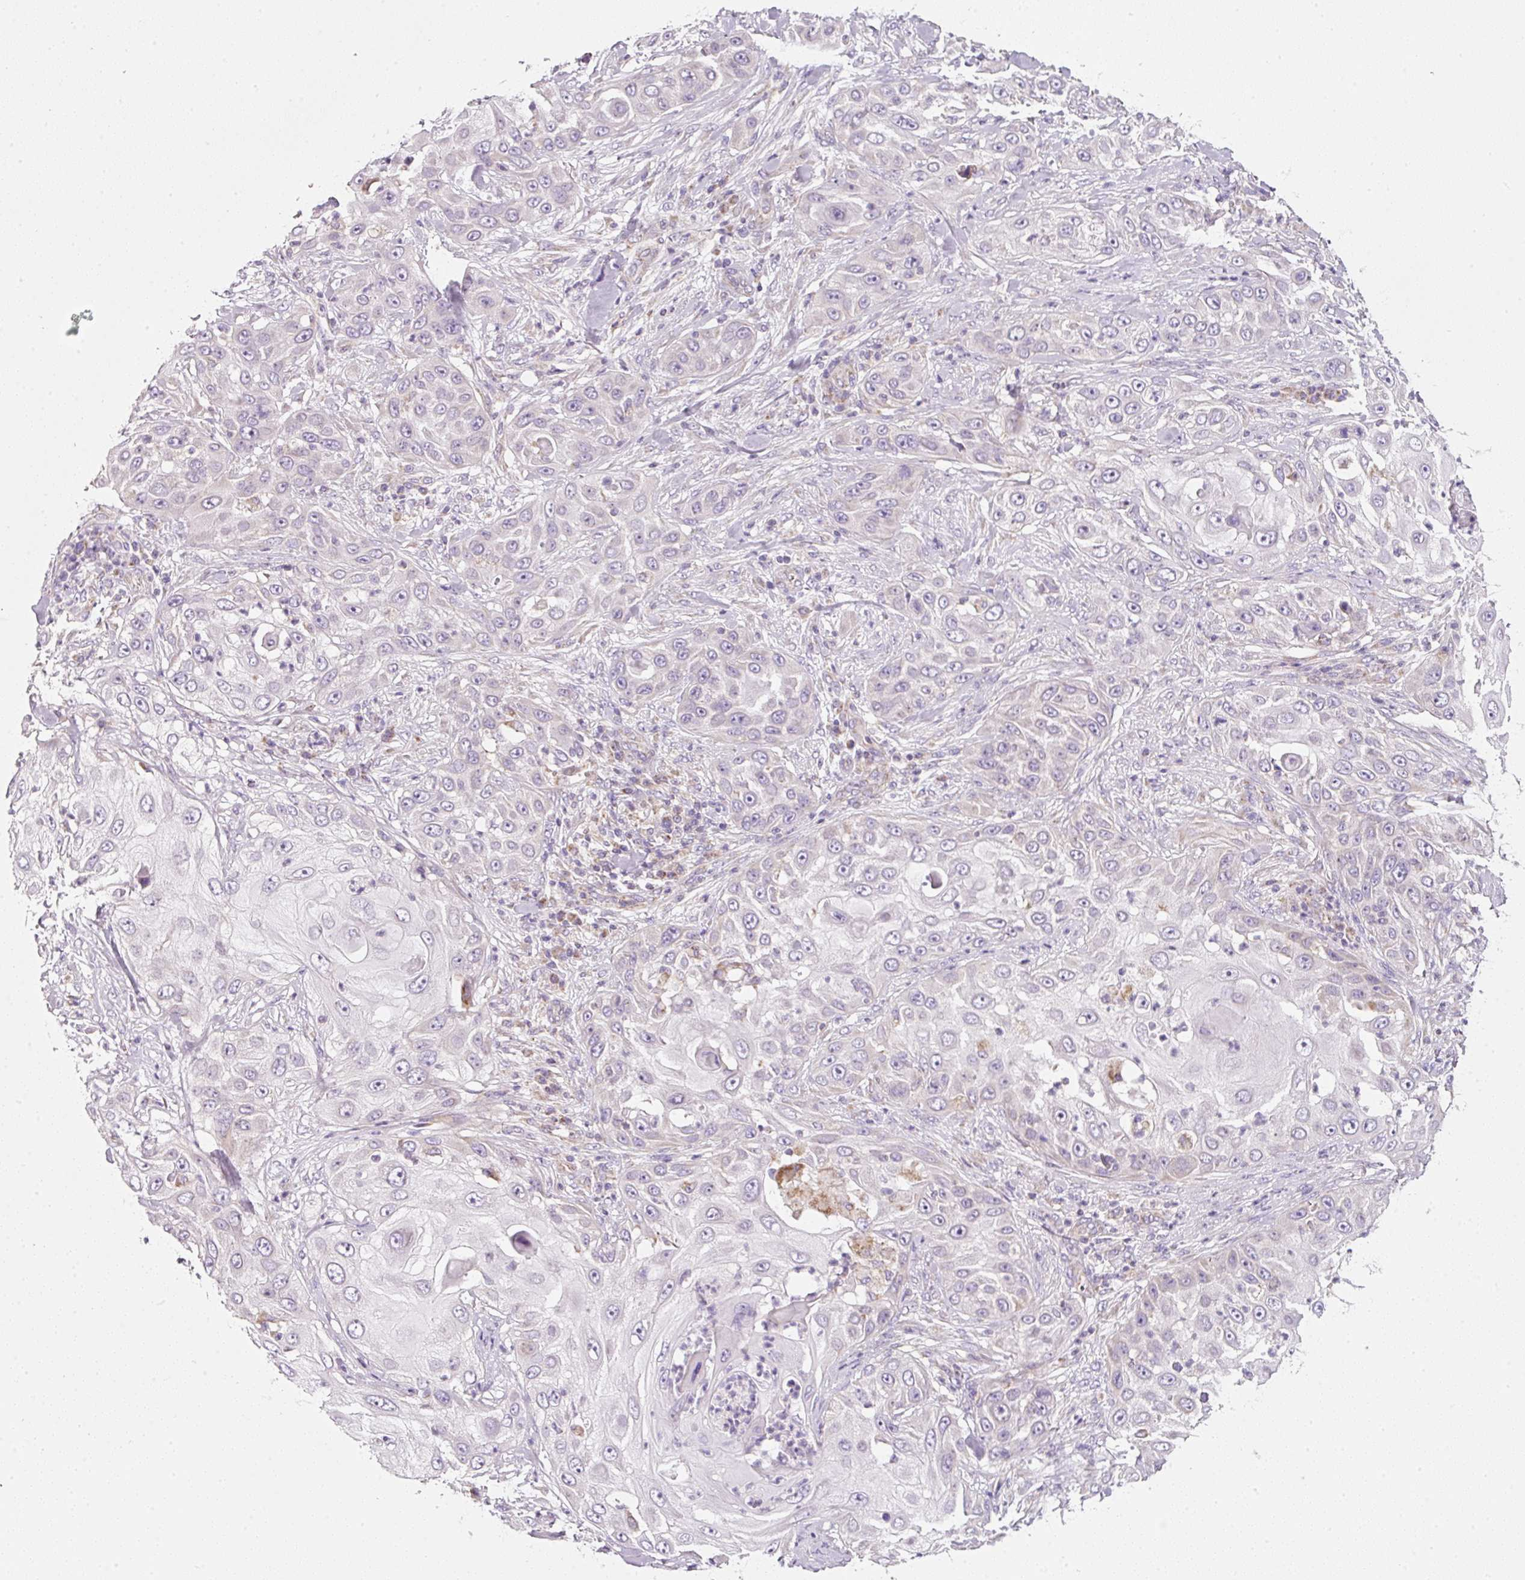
{"staining": {"intensity": "negative", "quantity": "none", "location": "none"}, "tissue": "skin cancer", "cell_type": "Tumor cells", "image_type": "cancer", "snomed": [{"axis": "morphology", "description": "Squamous cell carcinoma, NOS"}, {"axis": "topography", "description": "Skin"}], "caption": "DAB immunohistochemical staining of human skin cancer (squamous cell carcinoma) displays no significant expression in tumor cells.", "gene": "NDUFA1", "patient": {"sex": "female", "age": 44}}